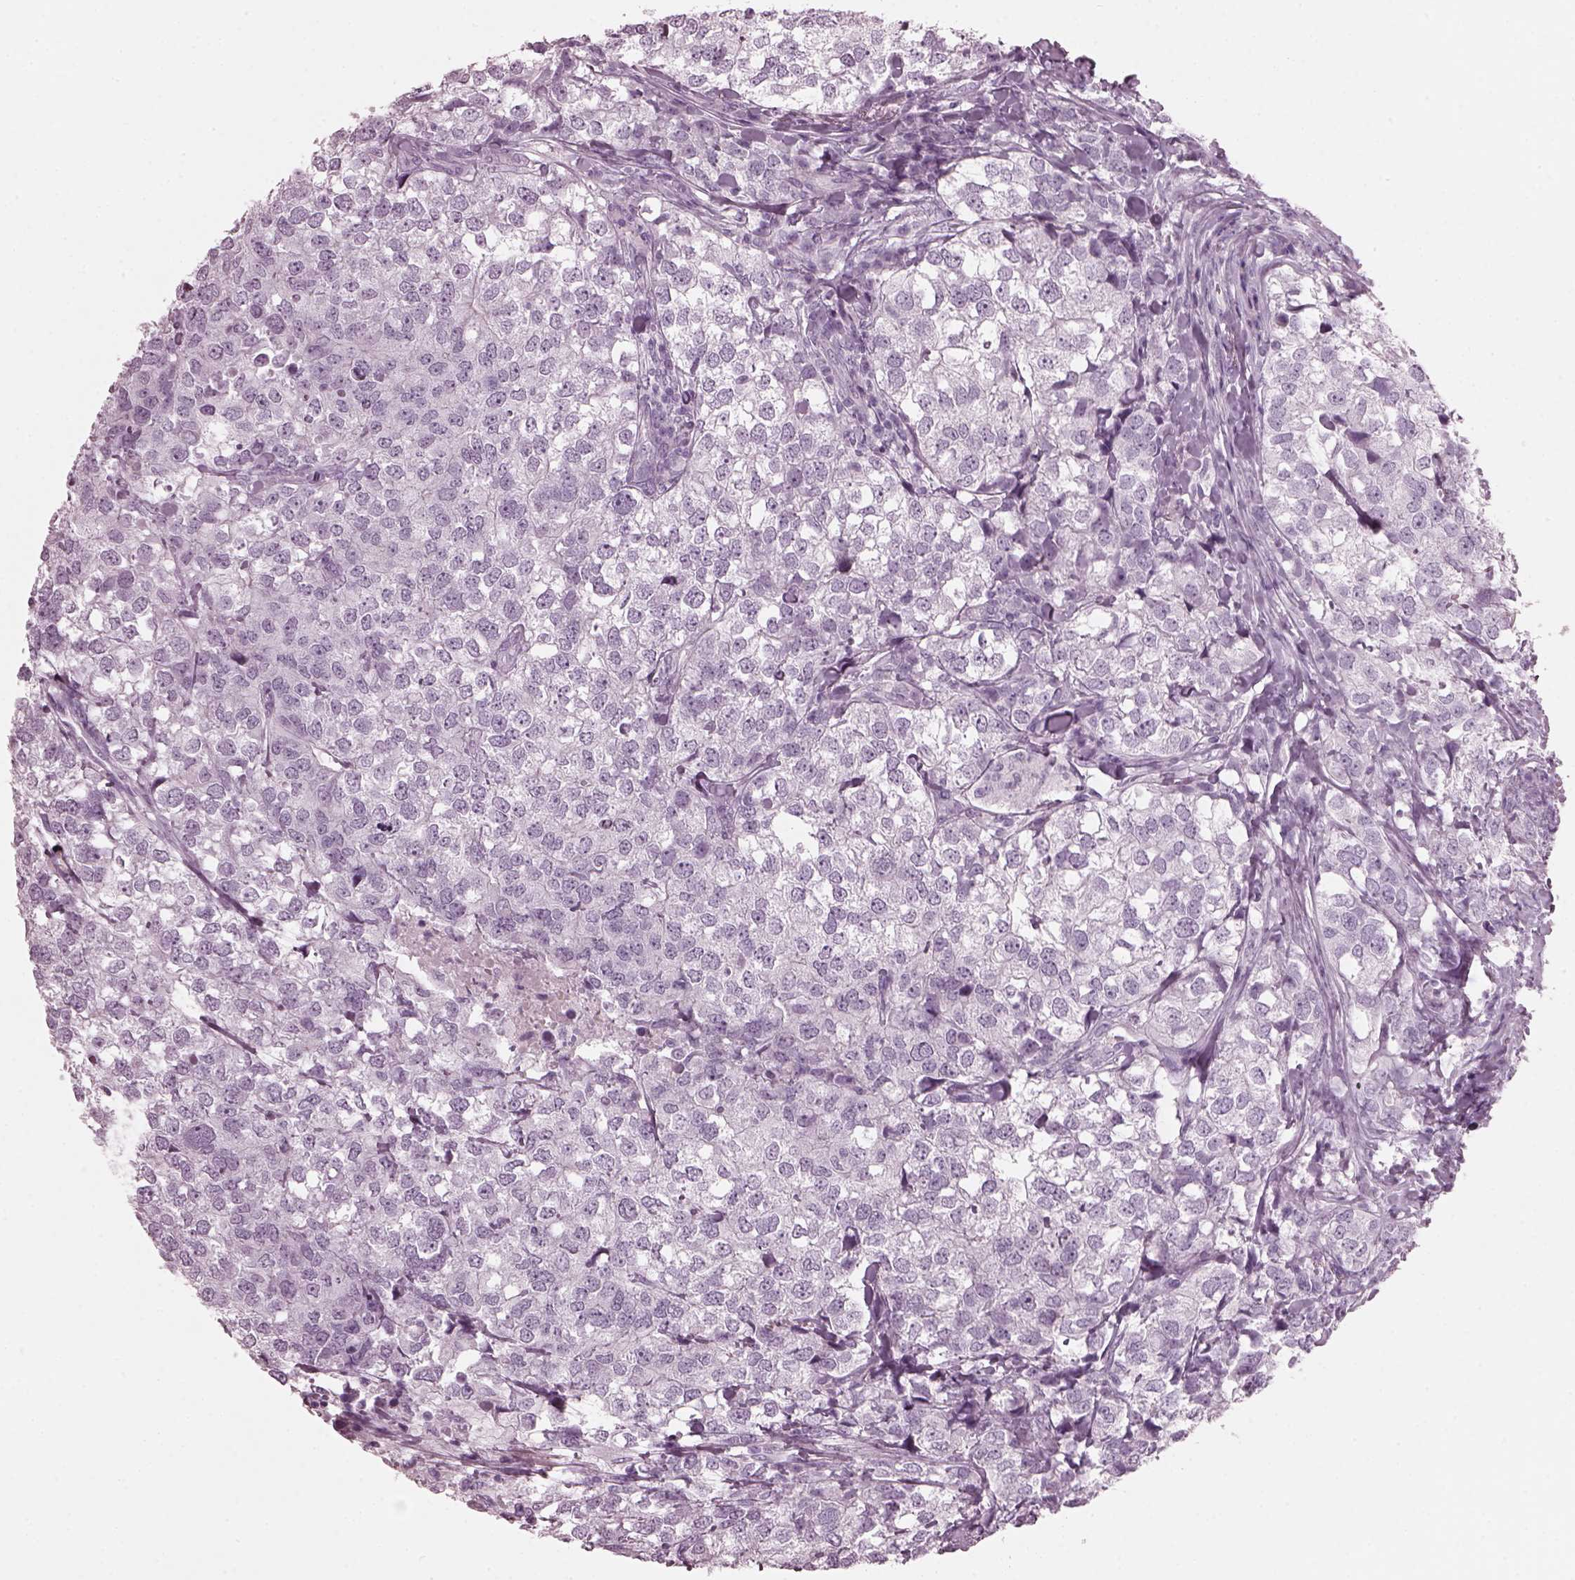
{"staining": {"intensity": "negative", "quantity": "none", "location": "none"}, "tissue": "breast cancer", "cell_type": "Tumor cells", "image_type": "cancer", "snomed": [{"axis": "morphology", "description": "Duct carcinoma"}, {"axis": "topography", "description": "Breast"}], "caption": "Immunohistochemical staining of human breast invasive ductal carcinoma exhibits no significant staining in tumor cells.", "gene": "HYDIN", "patient": {"sex": "female", "age": 30}}